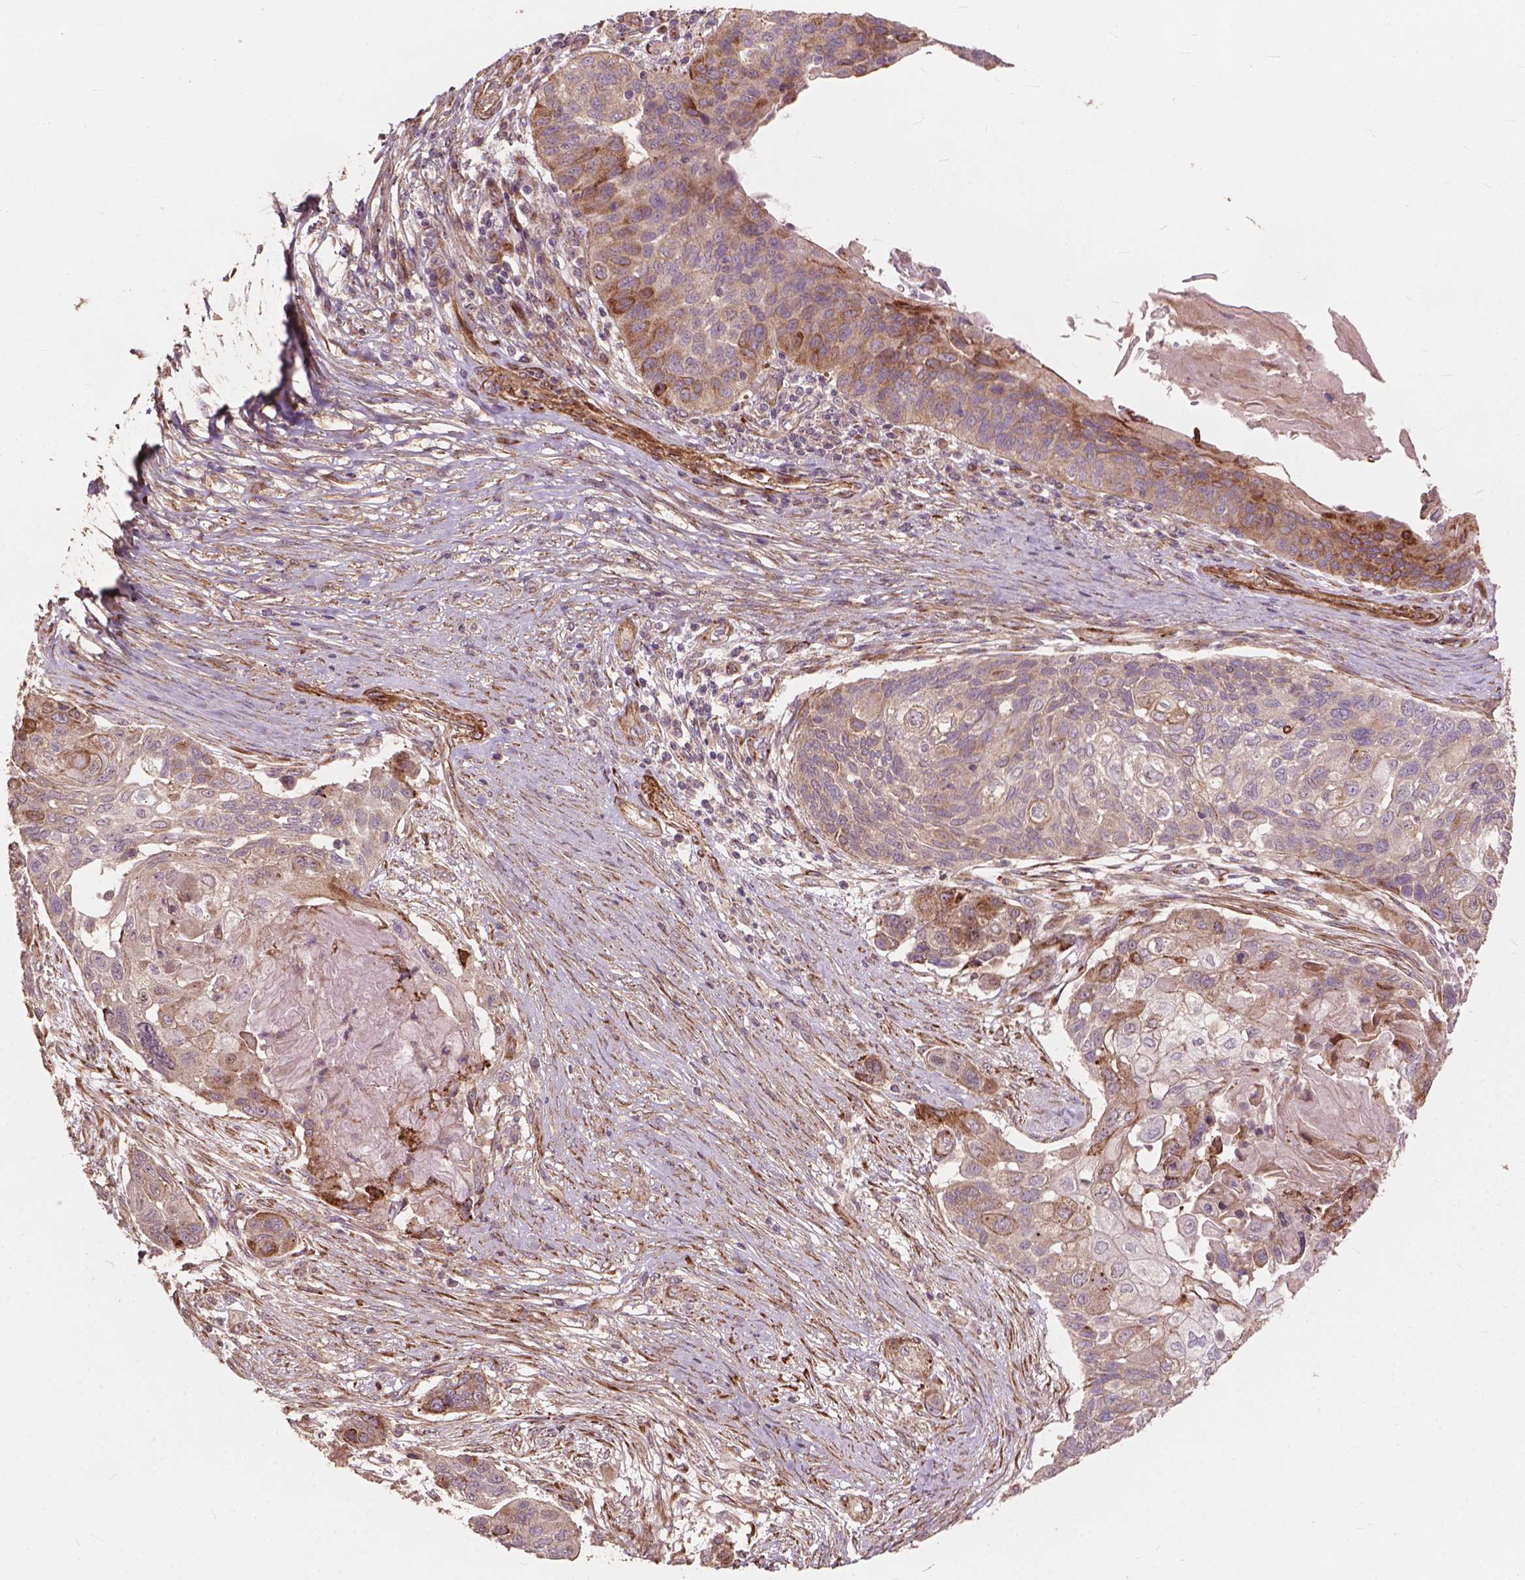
{"staining": {"intensity": "moderate", "quantity": "25%-75%", "location": "cytoplasmic/membranous"}, "tissue": "lung cancer", "cell_type": "Tumor cells", "image_type": "cancer", "snomed": [{"axis": "morphology", "description": "Squamous cell carcinoma, NOS"}, {"axis": "topography", "description": "Lung"}], "caption": "This image reveals lung squamous cell carcinoma stained with IHC to label a protein in brown. The cytoplasmic/membranous of tumor cells show moderate positivity for the protein. Nuclei are counter-stained blue.", "gene": "FNIP1", "patient": {"sex": "male", "age": 69}}